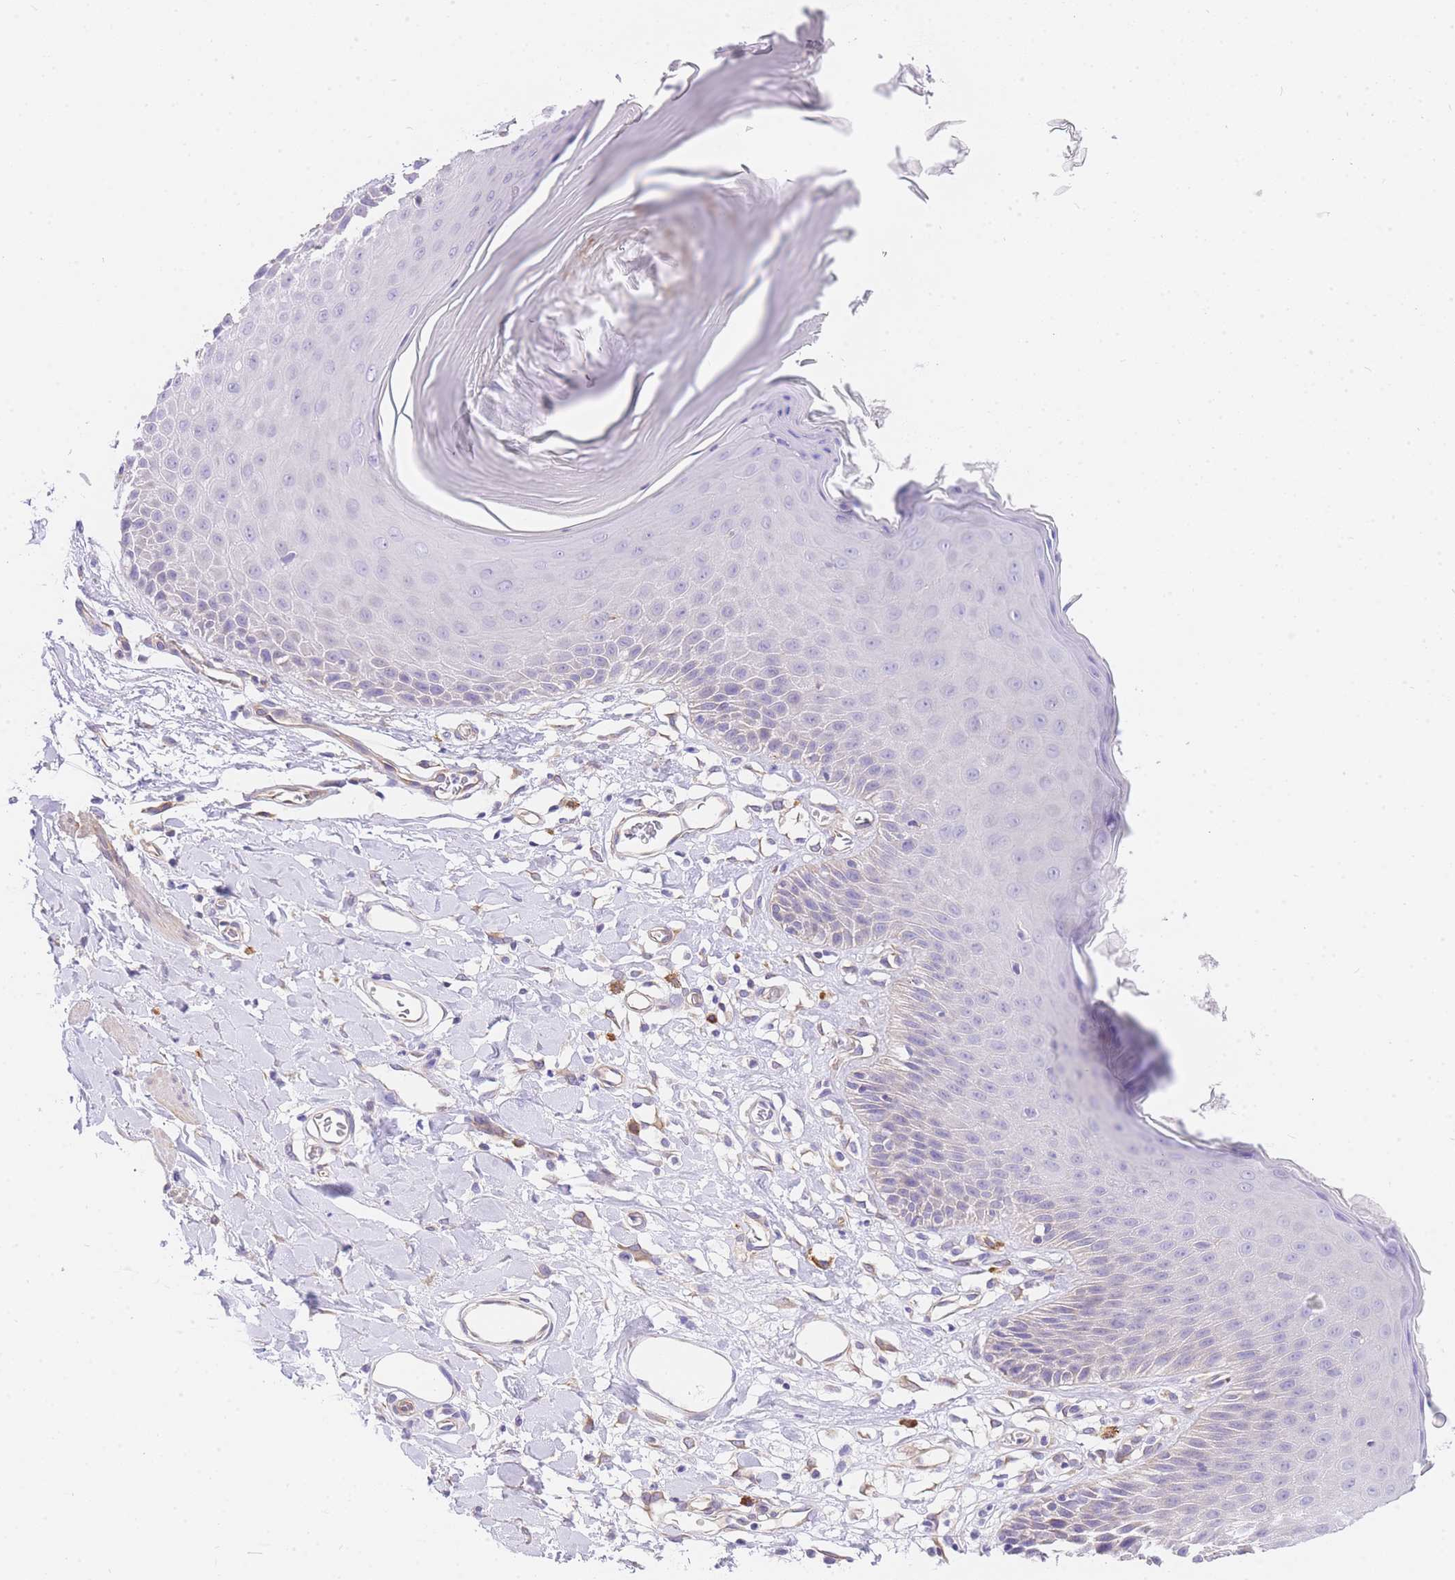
{"staining": {"intensity": "negative", "quantity": "none", "location": "none"}, "tissue": "skin", "cell_type": "Epidermal cells", "image_type": "normal", "snomed": [{"axis": "morphology", "description": "Normal tissue, NOS"}, {"axis": "topography", "description": "Vulva"}], "caption": "An immunohistochemistry micrograph of normal skin is shown. There is no staining in epidermal cells of skin. (DAB IHC, high magnification).", "gene": "SRSF12", "patient": {"sex": "female", "age": 68}}